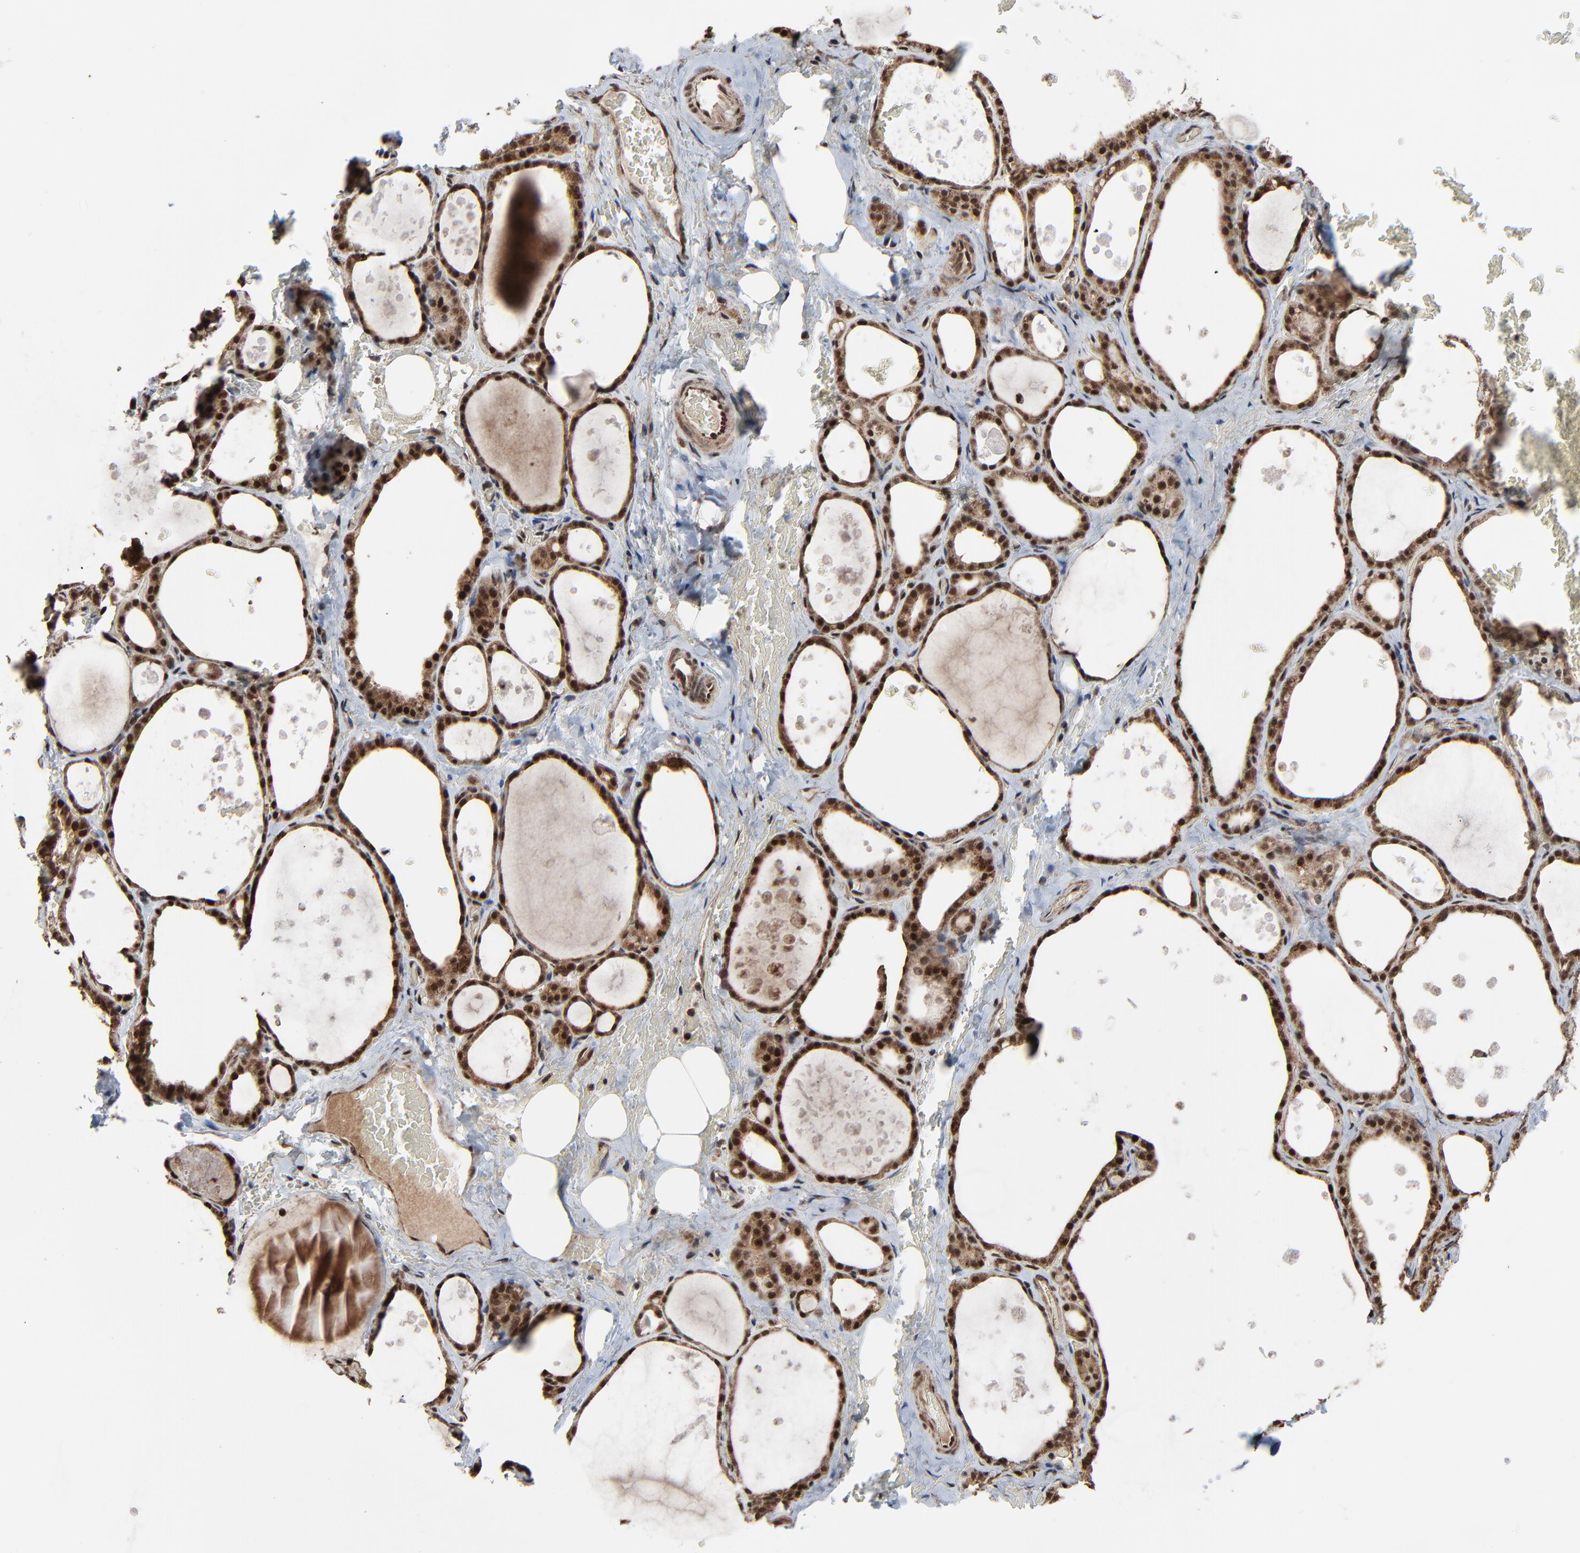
{"staining": {"intensity": "moderate", "quantity": ">75%", "location": "cytoplasmic/membranous,nuclear"}, "tissue": "thyroid gland", "cell_type": "Glandular cells", "image_type": "normal", "snomed": [{"axis": "morphology", "description": "Normal tissue, NOS"}, {"axis": "topography", "description": "Thyroid gland"}], "caption": "Human thyroid gland stained for a protein (brown) exhibits moderate cytoplasmic/membranous,nuclear positive positivity in about >75% of glandular cells.", "gene": "RHOJ", "patient": {"sex": "male", "age": 61}}